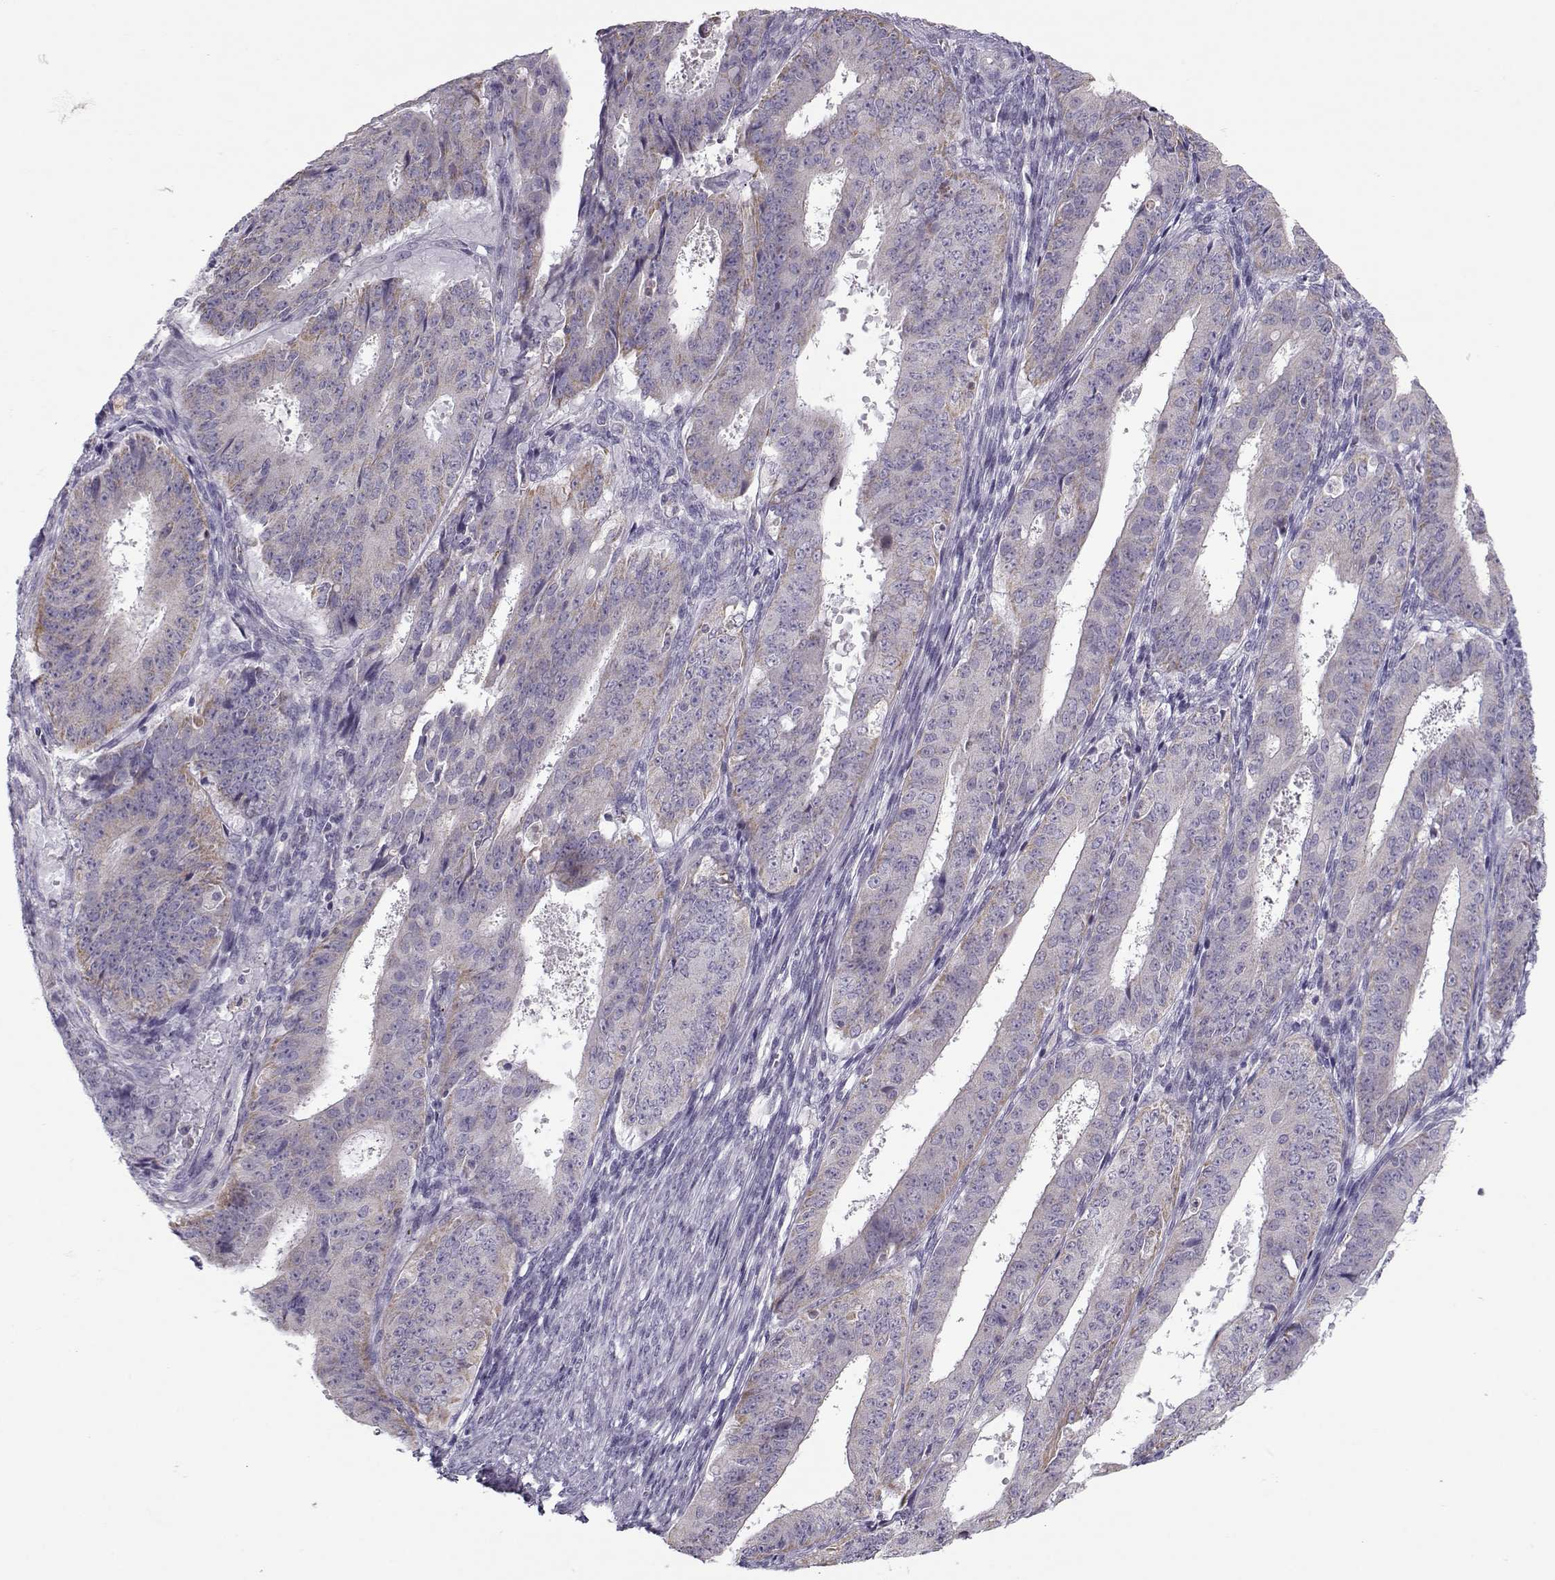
{"staining": {"intensity": "negative", "quantity": "none", "location": "none"}, "tissue": "ovarian cancer", "cell_type": "Tumor cells", "image_type": "cancer", "snomed": [{"axis": "morphology", "description": "Carcinoma, endometroid"}, {"axis": "topography", "description": "Ovary"}], "caption": "Tumor cells show no significant protein staining in ovarian cancer.", "gene": "KLF17", "patient": {"sex": "female", "age": 42}}